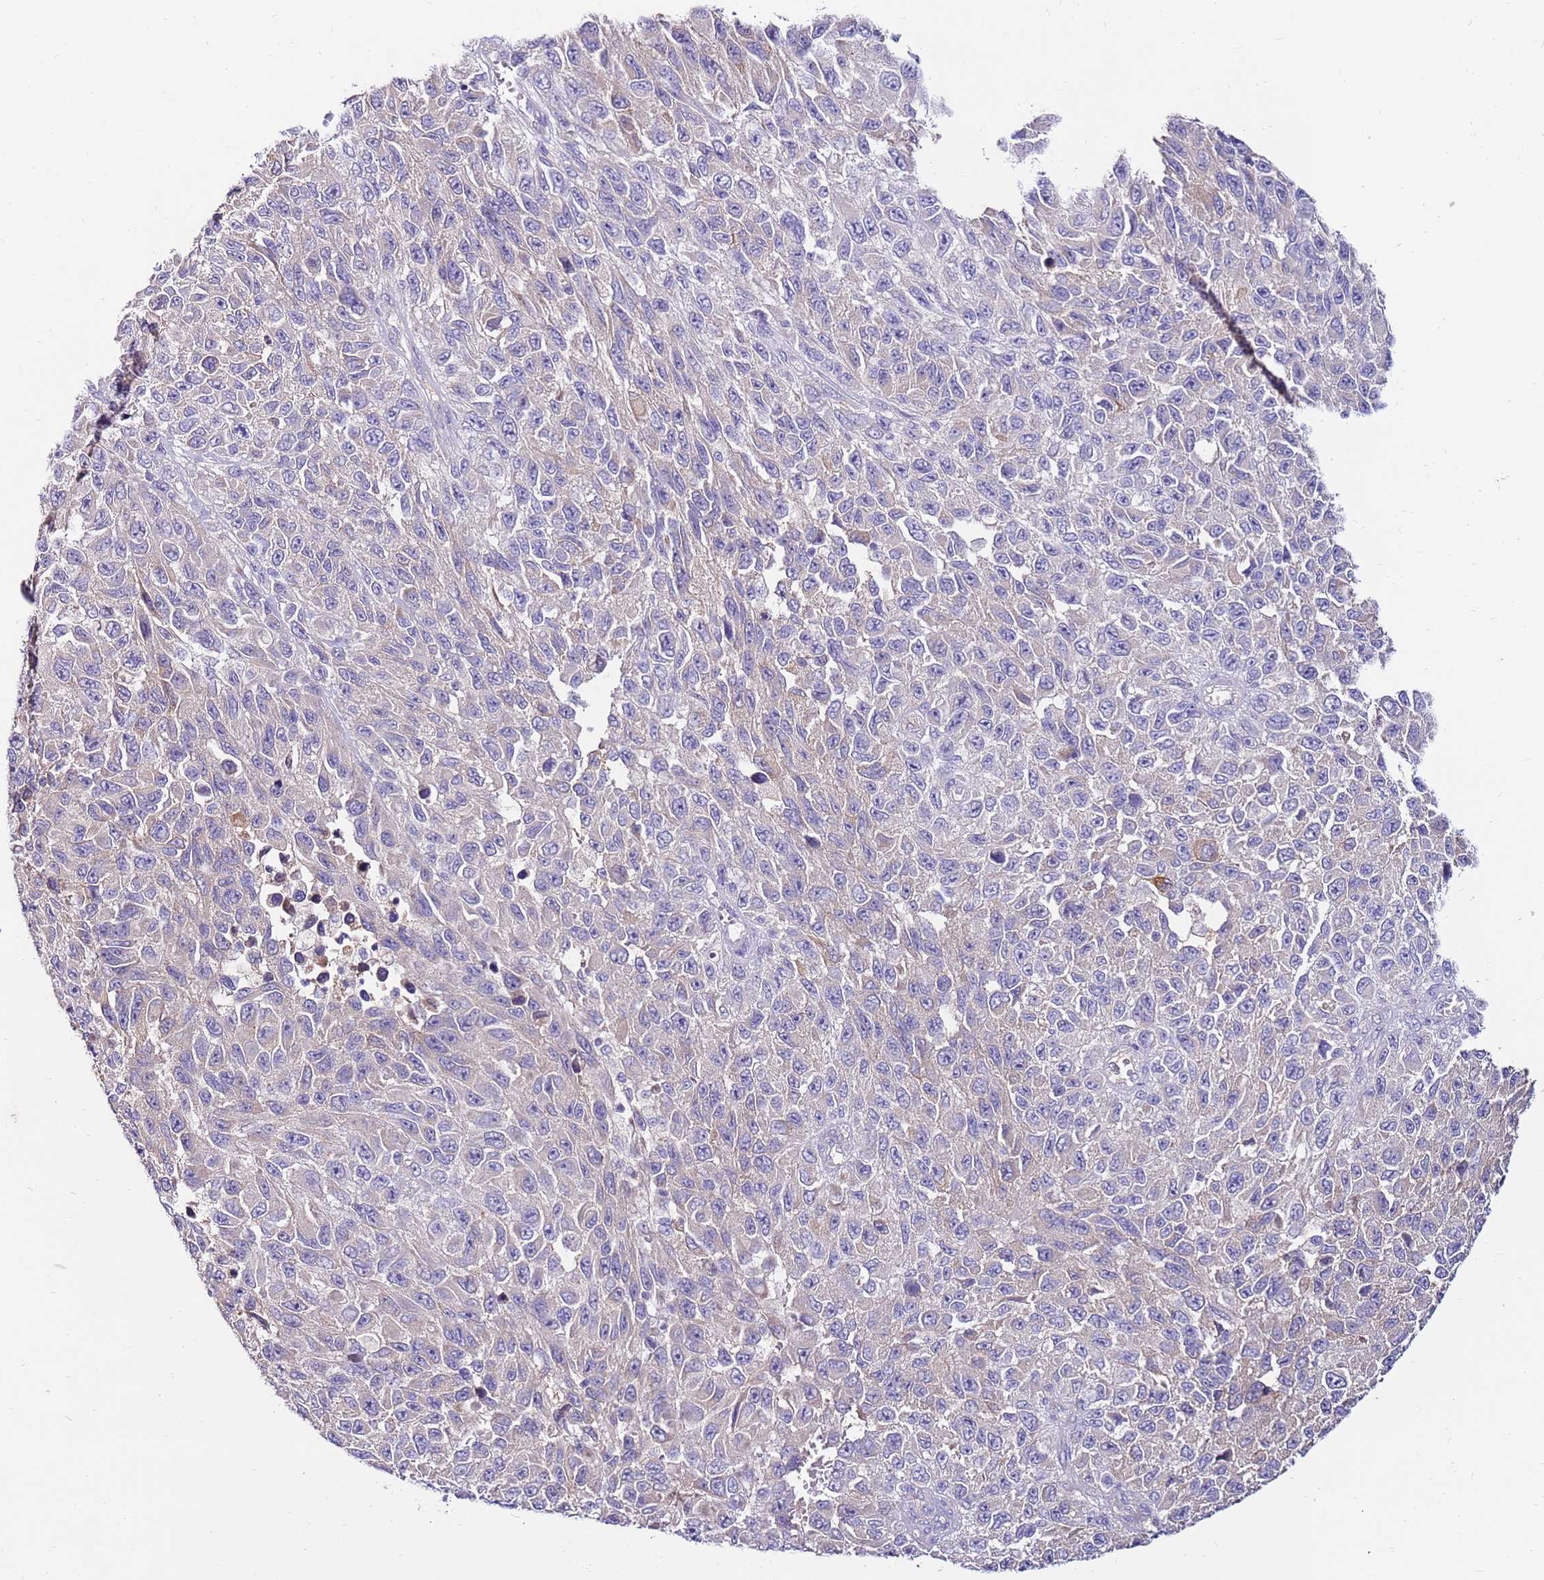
{"staining": {"intensity": "weak", "quantity": "<25%", "location": "cytoplasmic/membranous"}, "tissue": "melanoma", "cell_type": "Tumor cells", "image_type": "cancer", "snomed": [{"axis": "morphology", "description": "Normal tissue, NOS"}, {"axis": "morphology", "description": "Malignant melanoma, NOS"}, {"axis": "topography", "description": "Skin"}], "caption": "Melanoma was stained to show a protein in brown. There is no significant positivity in tumor cells.", "gene": "SLC44A4", "patient": {"sex": "female", "age": 96}}